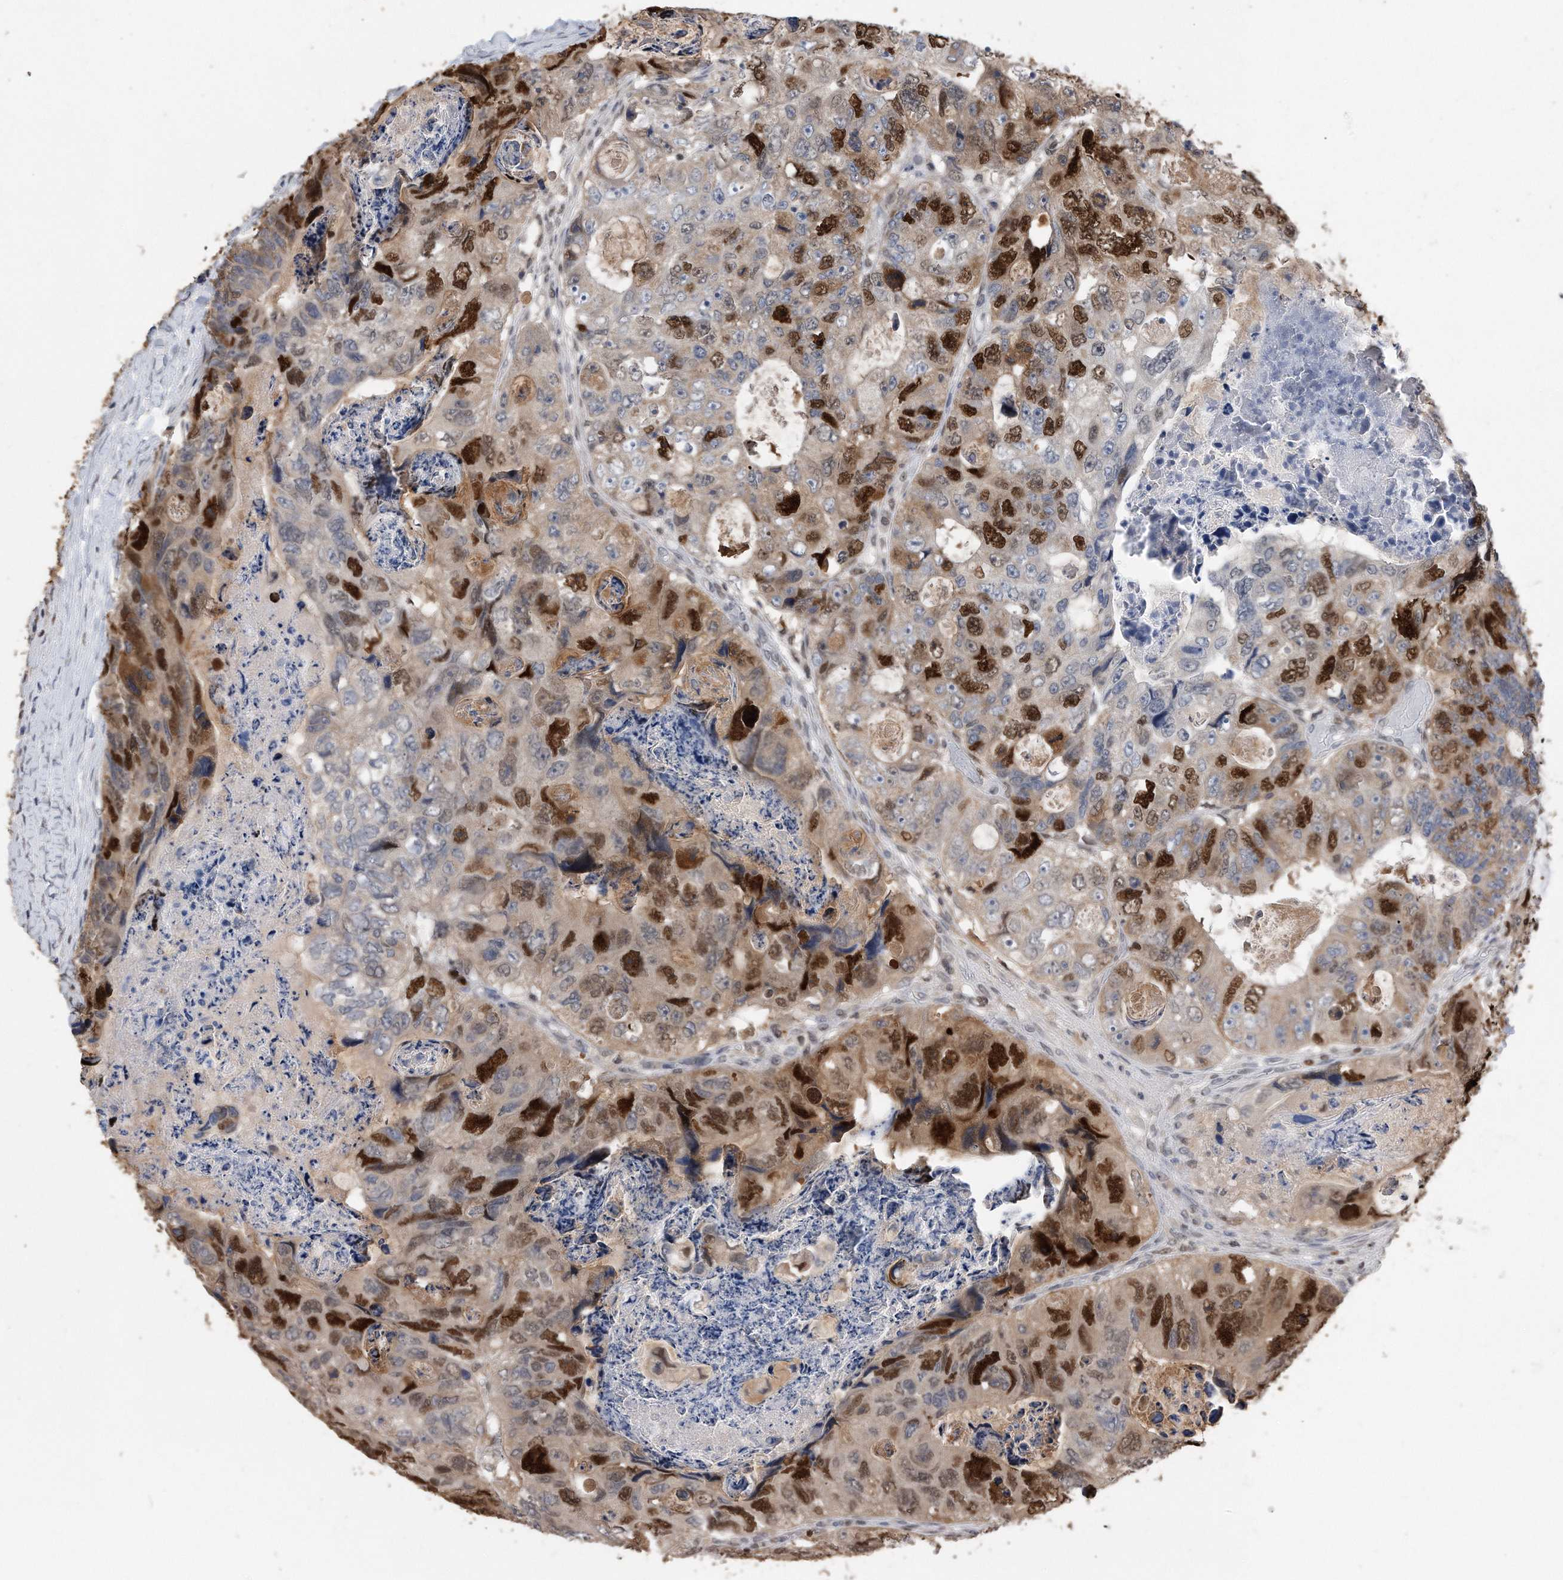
{"staining": {"intensity": "strong", "quantity": "25%-75%", "location": "nuclear"}, "tissue": "colorectal cancer", "cell_type": "Tumor cells", "image_type": "cancer", "snomed": [{"axis": "morphology", "description": "Adenocarcinoma, NOS"}, {"axis": "topography", "description": "Rectum"}], "caption": "Adenocarcinoma (colorectal) stained with a brown dye shows strong nuclear positive positivity in about 25%-75% of tumor cells.", "gene": "PCNA", "patient": {"sex": "male", "age": 59}}